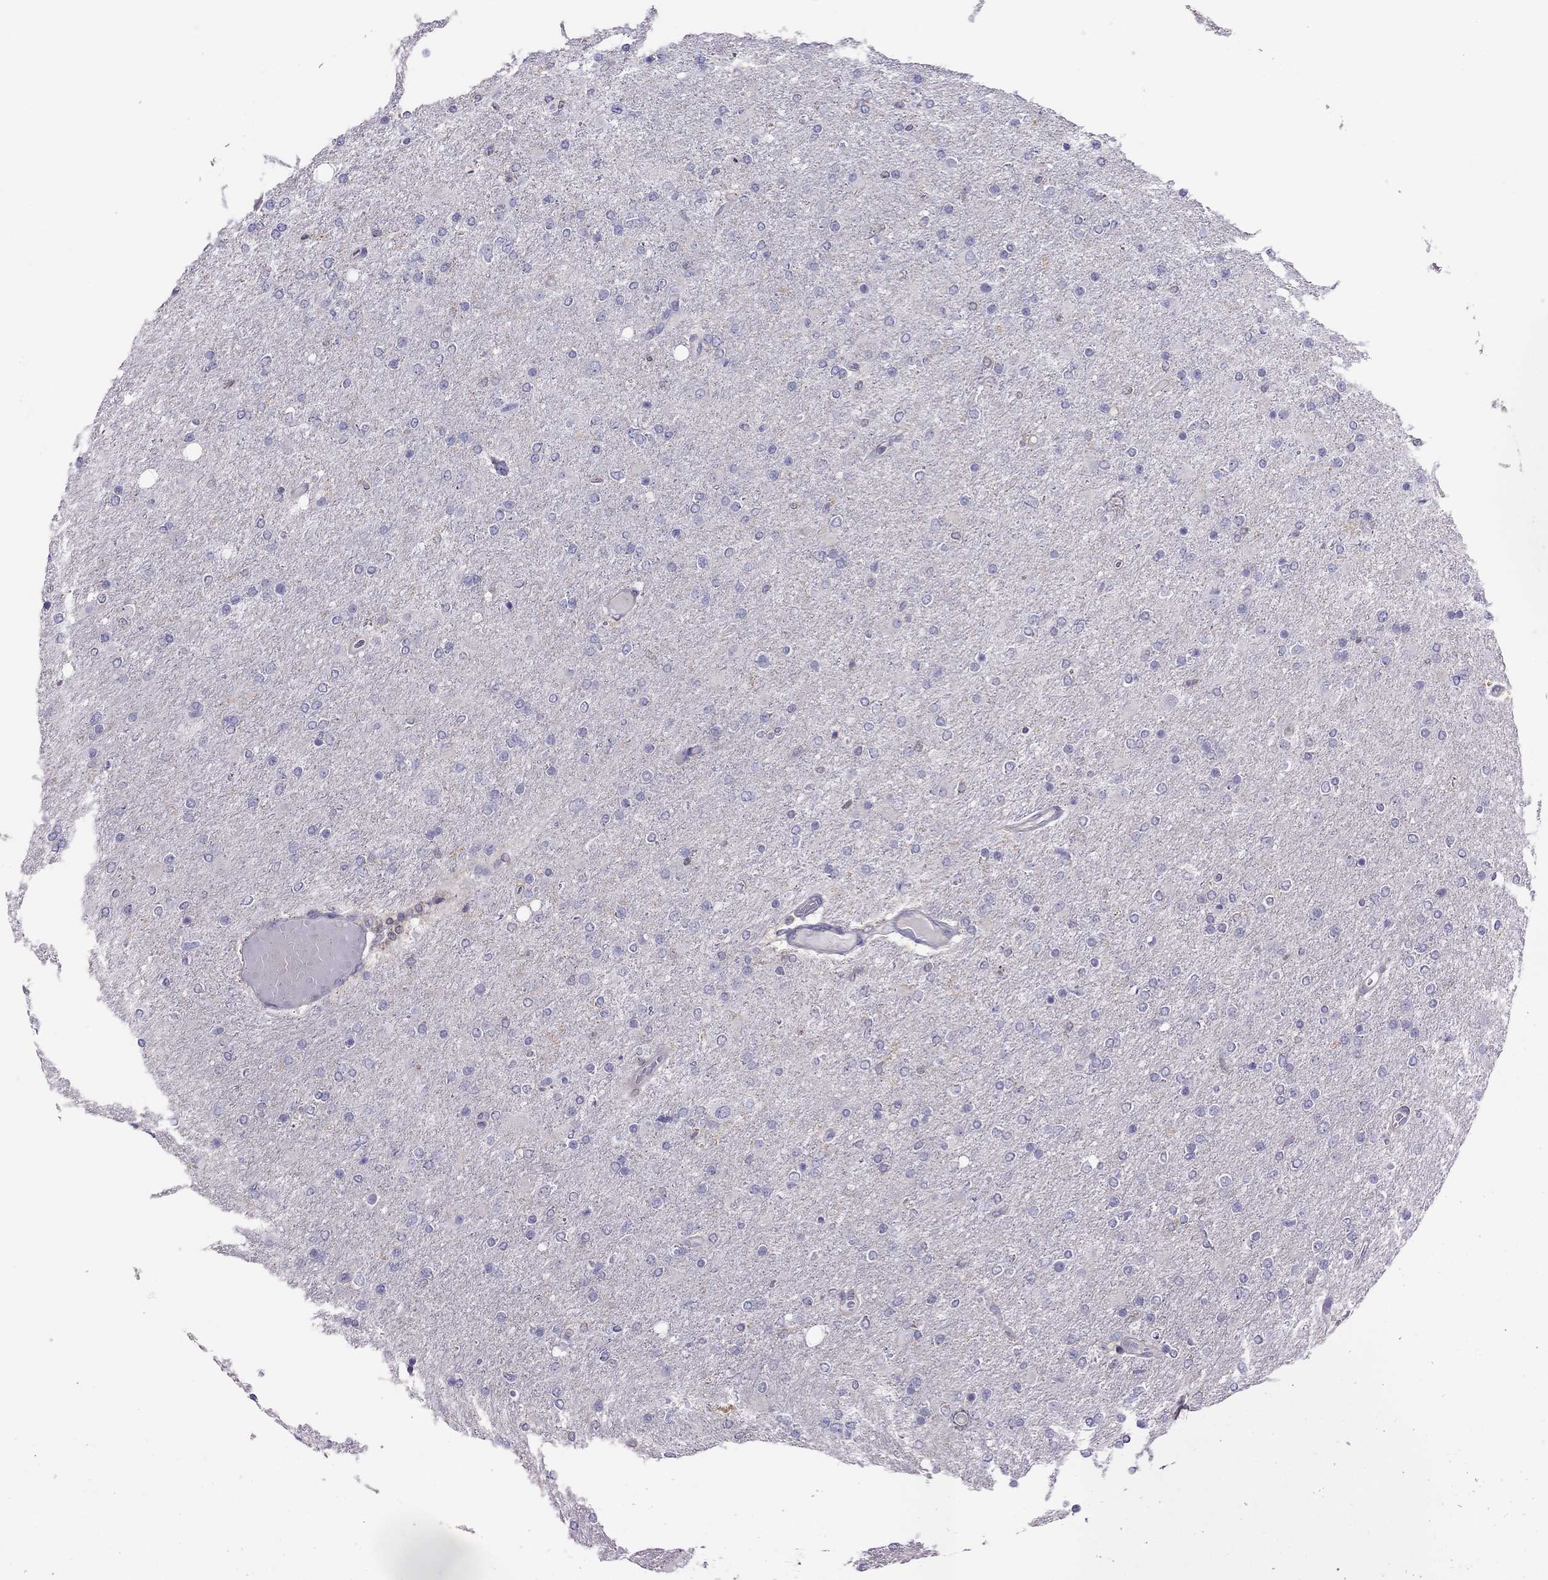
{"staining": {"intensity": "negative", "quantity": "none", "location": "none"}, "tissue": "glioma", "cell_type": "Tumor cells", "image_type": "cancer", "snomed": [{"axis": "morphology", "description": "Glioma, malignant, High grade"}, {"axis": "topography", "description": "Cerebral cortex"}], "caption": "Glioma stained for a protein using immunohistochemistry (IHC) reveals no expression tumor cells.", "gene": "TEX22", "patient": {"sex": "male", "age": 70}}